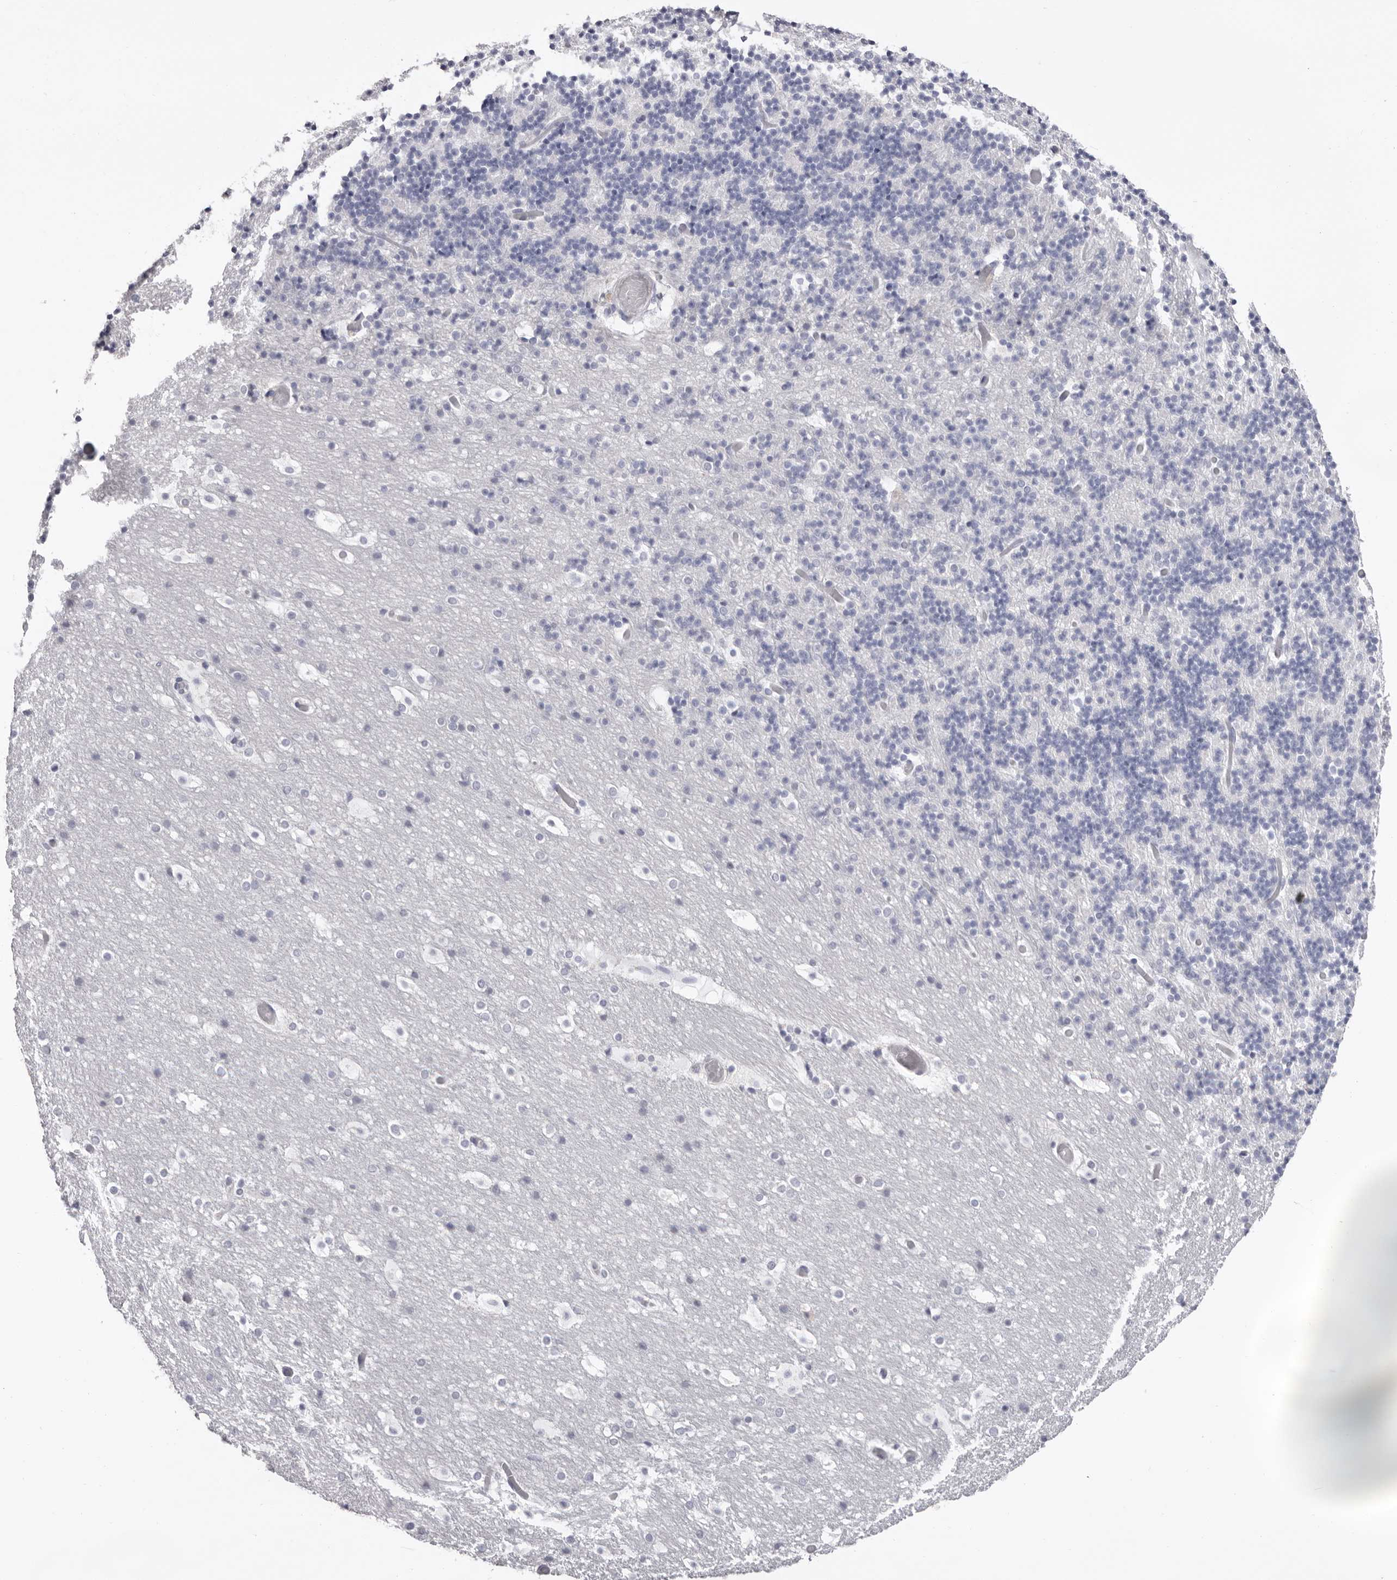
{"staining": {"intensity": "negative", "quantity": "none", "location": "none"}, "tissue": "cerebellum", "cell_type": "Cells in granular layer", "image_type": "normal", "snomed": [{"axis": "morphology", "description": "Normal tissue, NOS"}, {"axis": "topography", "description": "Cerebellum"}], "caption": "Immunohistochemical staining of benign cerebellum reveals no significant staining in cells in granular layer.", "gene": "LPO", "patient": {"sex": "male", "age": 57}}